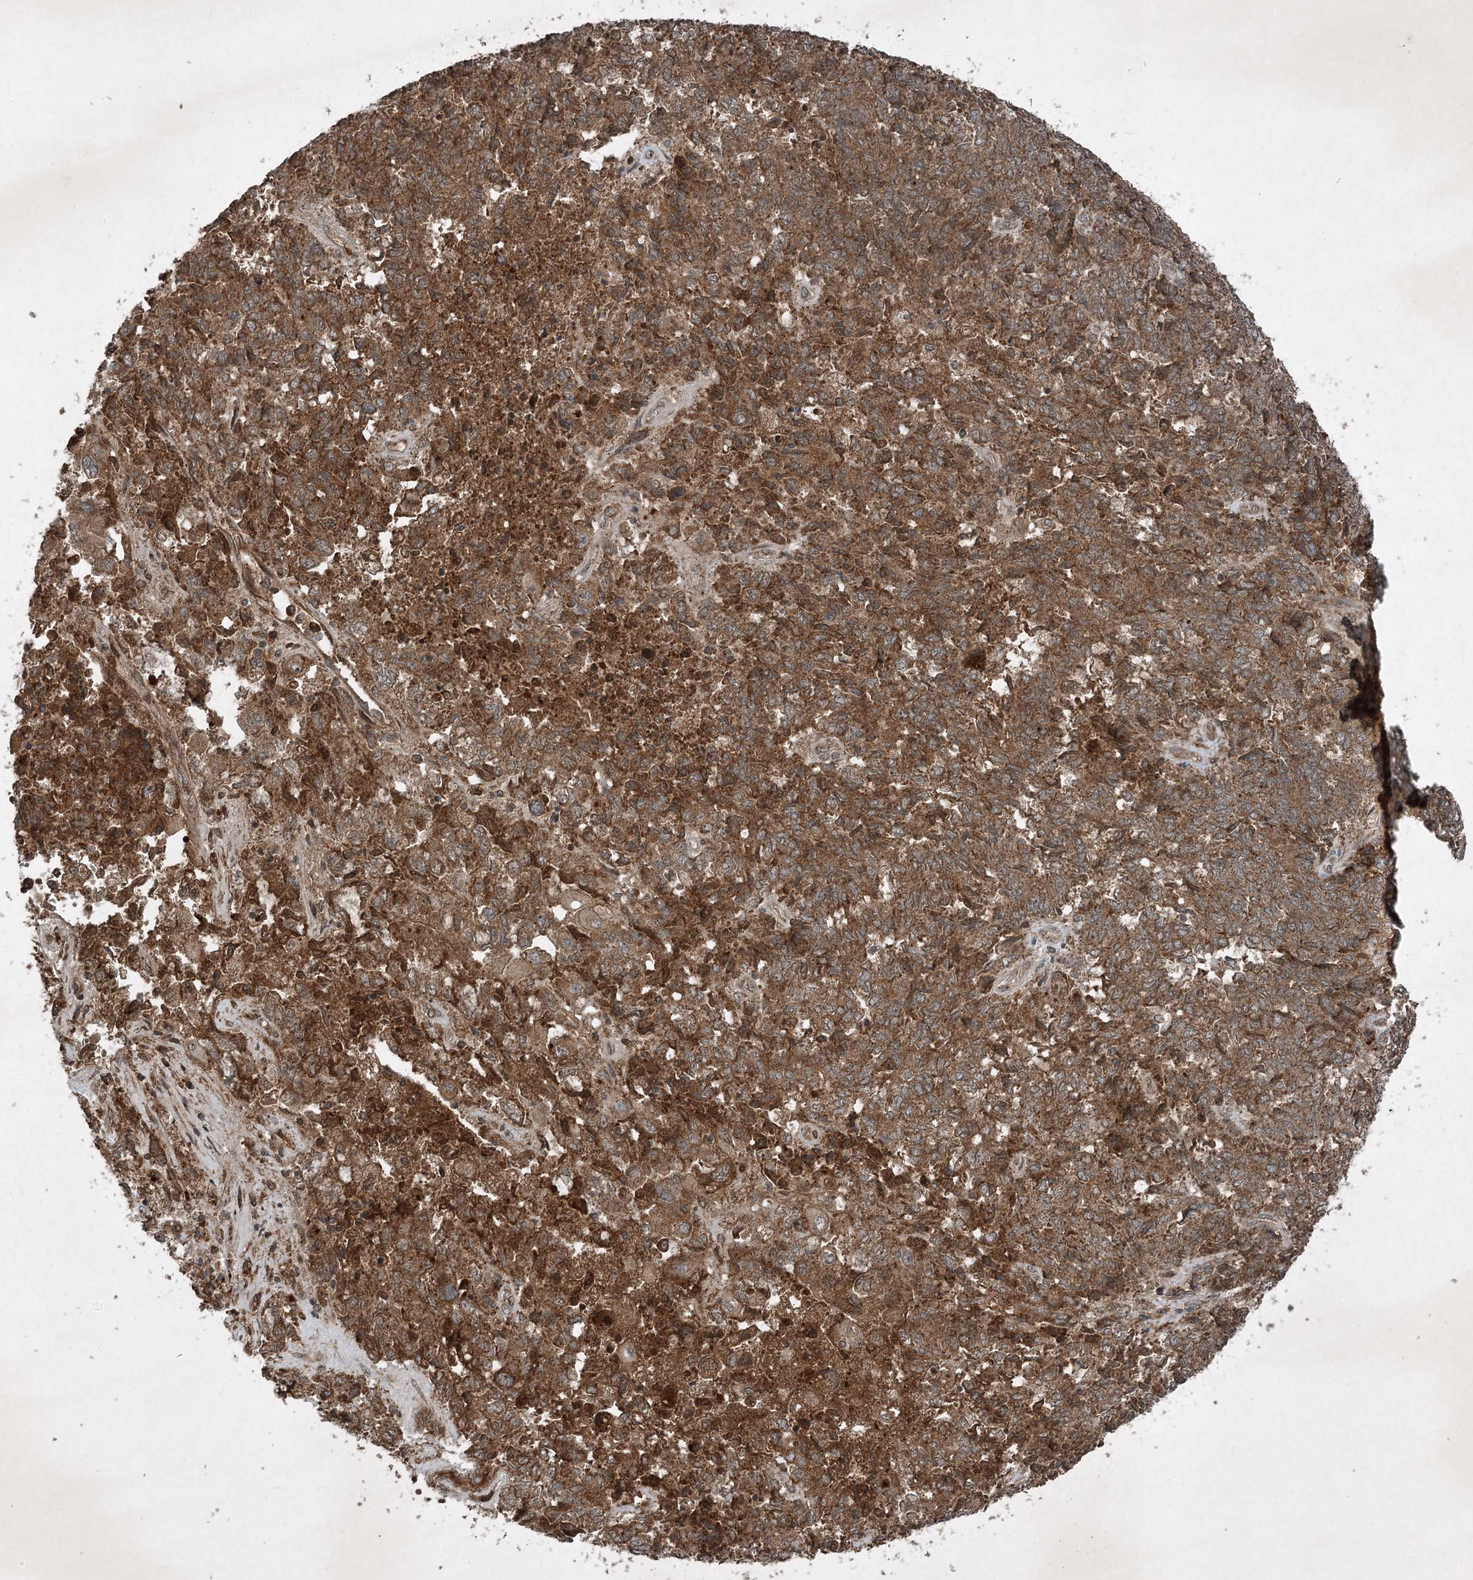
{"staining": {"intensity": "strong", "quantity": ">75%", "location": "cytoplasmic/membranous"}, "tissue": "endometrial cancer", "cell_type": "Tumor cells", "image_type": "cancer", "snomed": [{"axis": "morphology", "description": "Adenocarcinoma, NOS"}, {"axis": "topography", "description": "Endometrium"}], "caption": "Brown immunohistochemical staining in human endometrial cancer (adenocarcinoma) shows strong cytoplasmic/membranous staining in approximately >75% of tumor cells.", "gene": "UNC93A", "patient": {"sex": "female", "age": 80}}